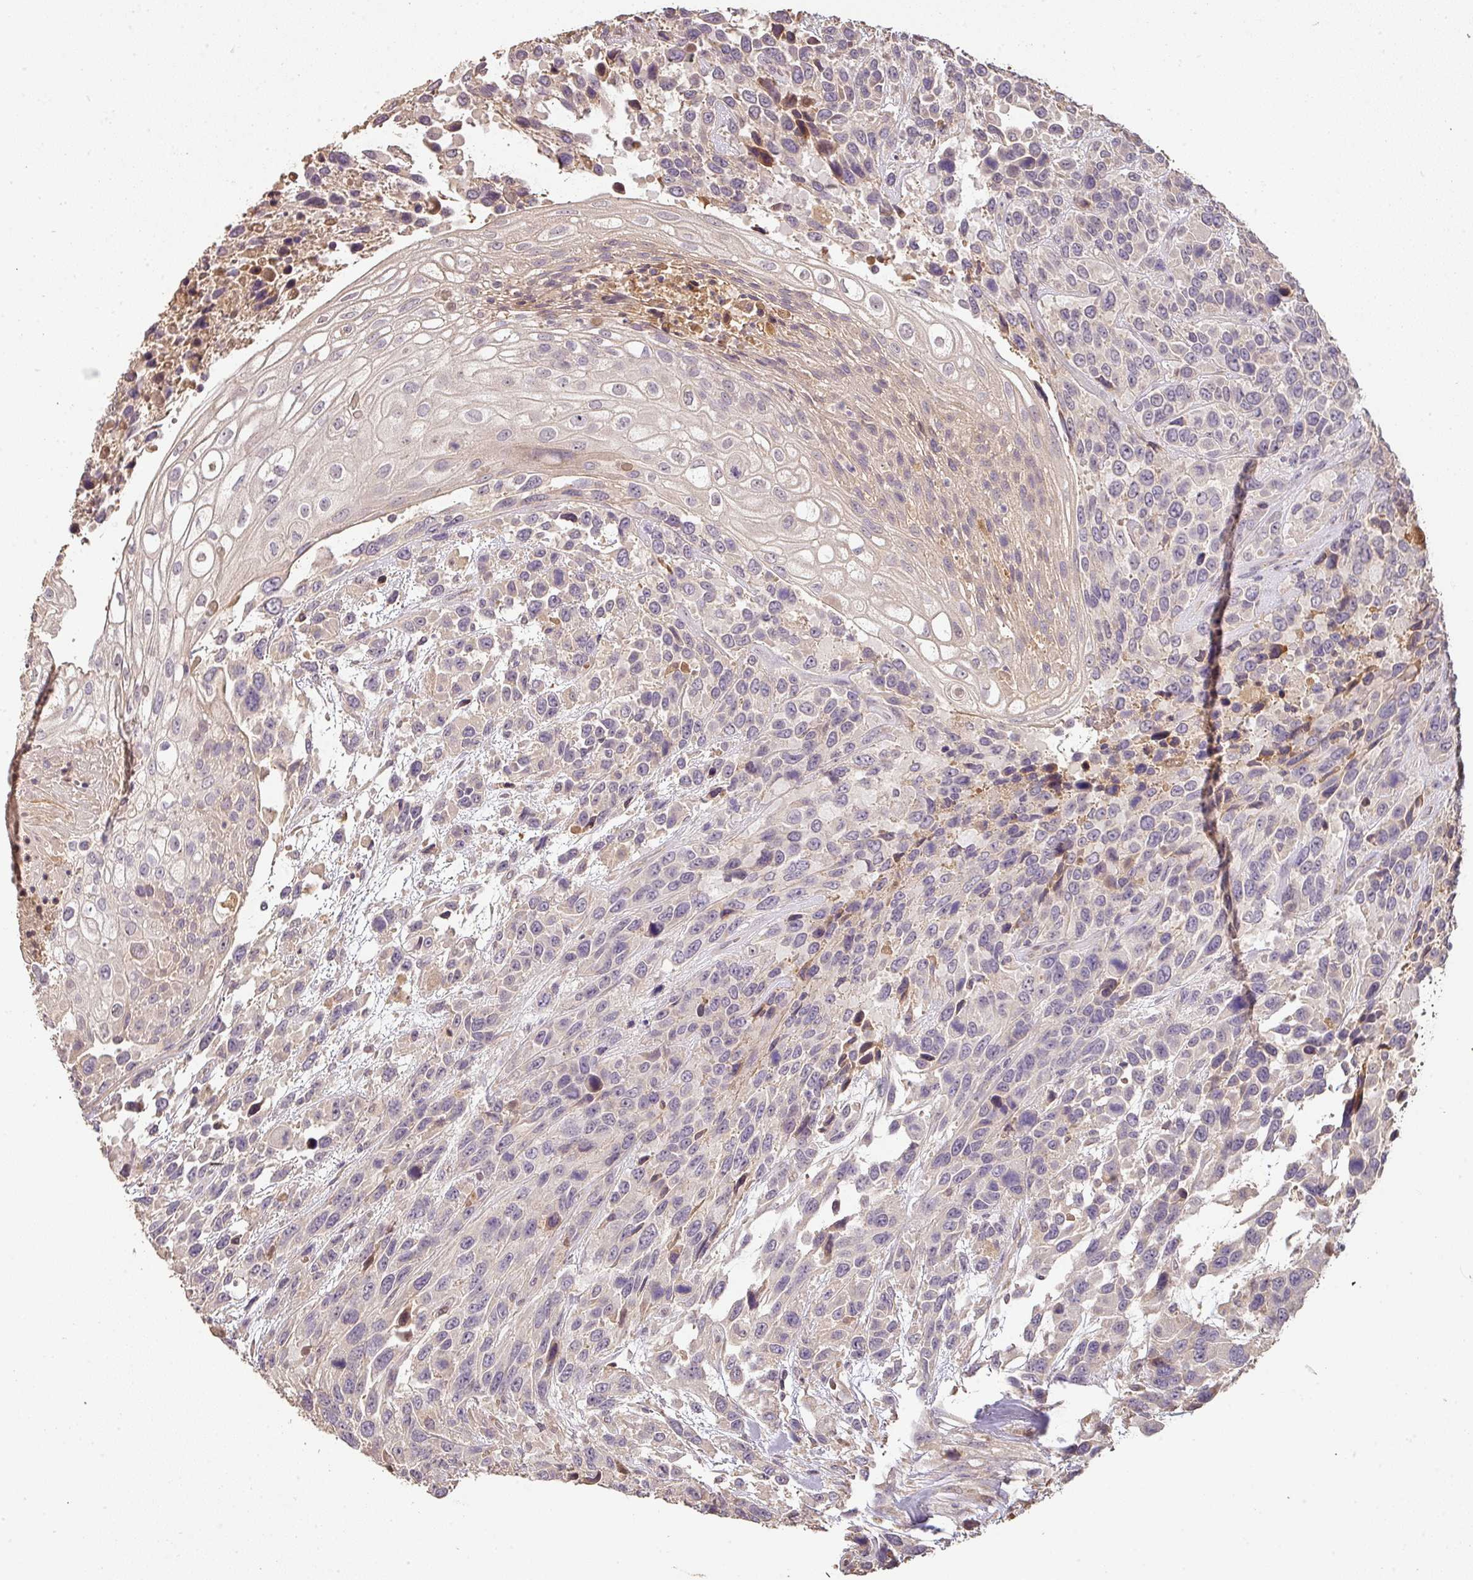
{"staining": {"intensity": "negative", "quantity": "none", "location": "none"}, "tissue": "urothelial cancer", "cell_type": "Tumor cells", "image_type": "cancer", "snomed": [{"axis": "morphology", "description": "Urothelial carcinoma, High grade"}, {"axis": "topography", "description": "Urinary bladder"}], "caption": "Immunohistochemistry (IHC) photomicrograph of high-grade urothelial carcinoma stained for a protein (brown), which shows no positivity in tumor cells.", "gene": "BPIFB3", "patient": {"sex": "female", "age": 70}}